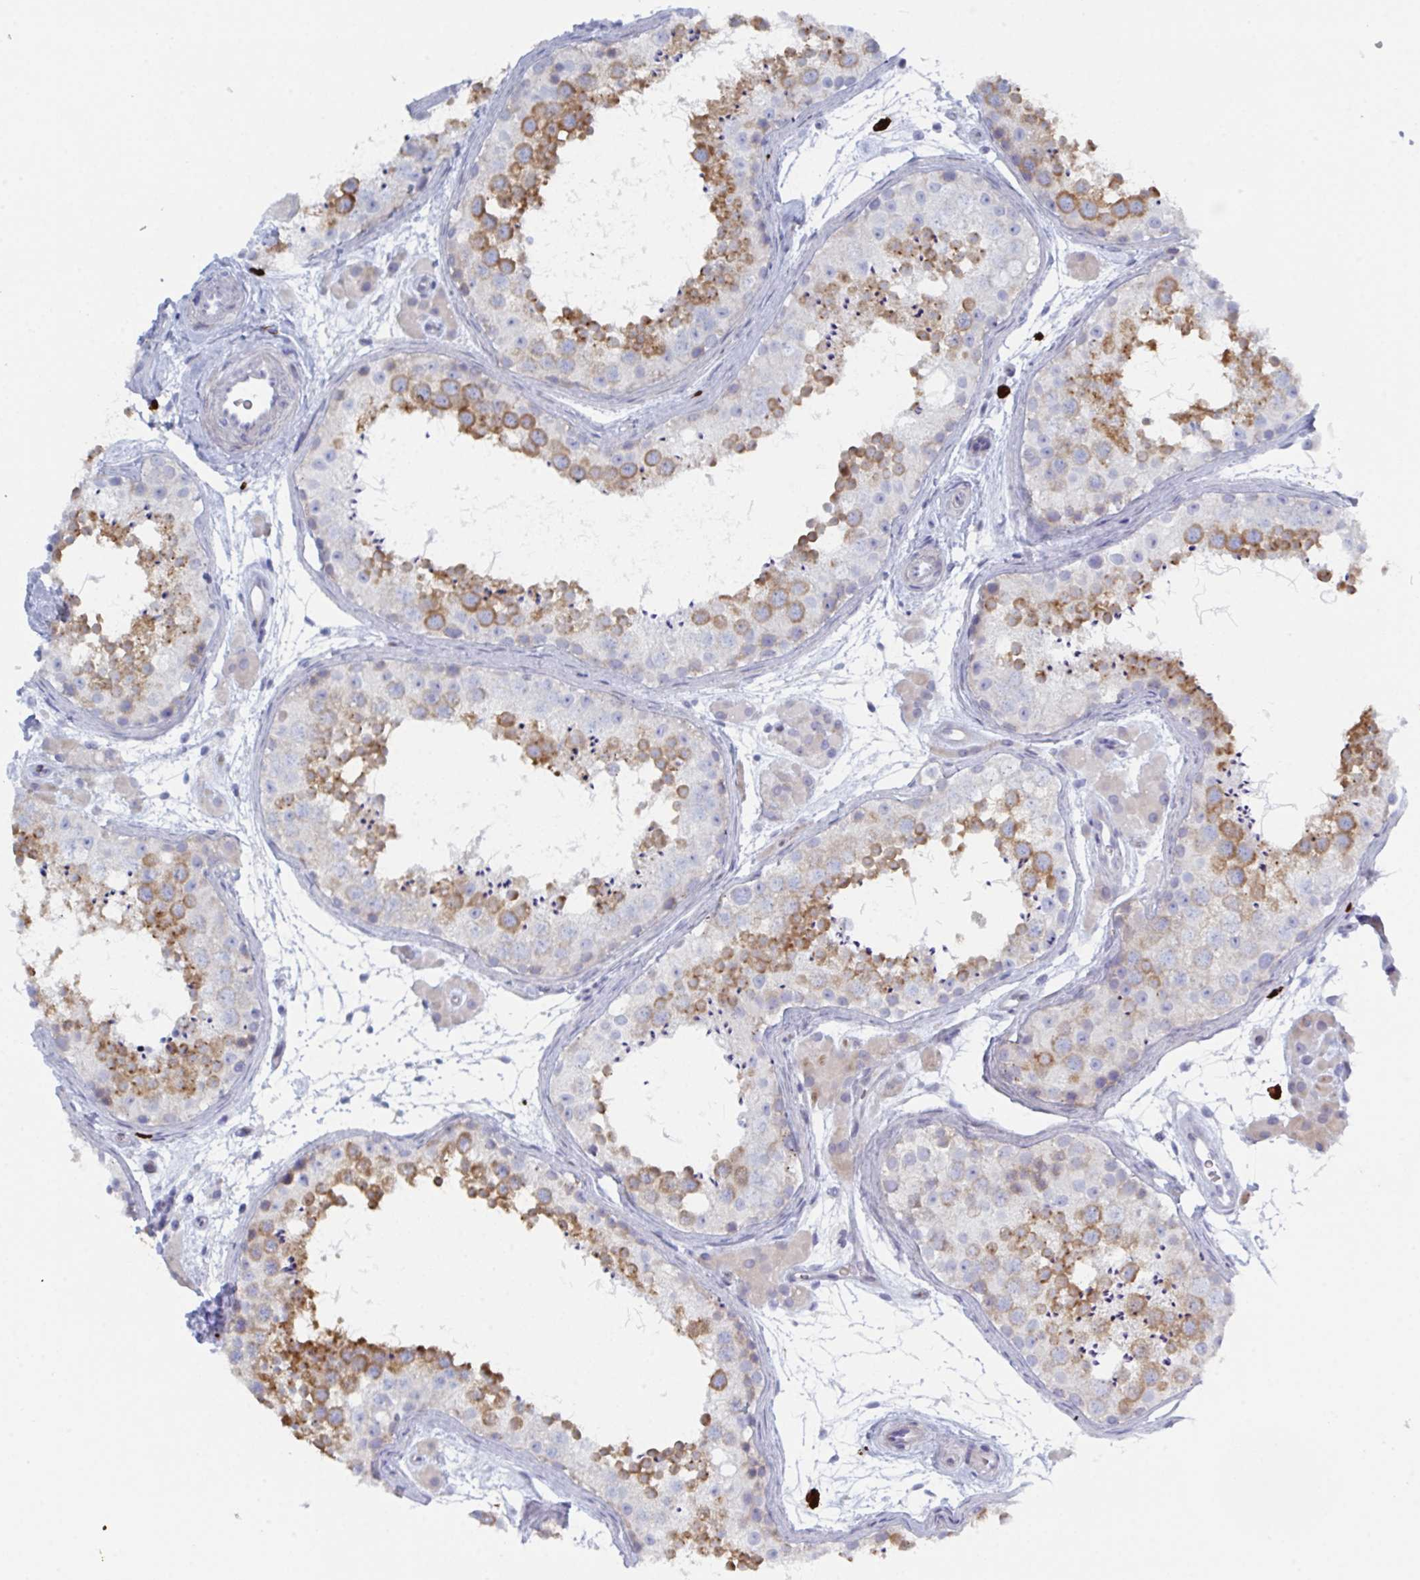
{"staining": {"intensity": "strong", "quantity": "25%-75%", "location": "cytoplasmic/membranous"}, "tissue": "testis", "cell_type": "Cells in seminiferous ducts", "image_type": "normal", "snomed": [{"axis": "morphology", "description": "Normal tissue, NOS"}, {"axis": "topography", "description": "Testis"}], "caption": "Immunohistochemistry staining of unremarkable testis, which reveals high levels of strong cytoplasmic/membranous expression in approximately 25%-75% of cells in seminiferous ducts indicating strong cytoplasmic/membranous protein expression. The staining was performed using DAB (3,3'-diaminobenzidine) (brown) for protein detection and nuclei were counterstained in hematoxylin (blue).", "gene": "ZNF684", "patient": {"sex": "male", "age": 41}}